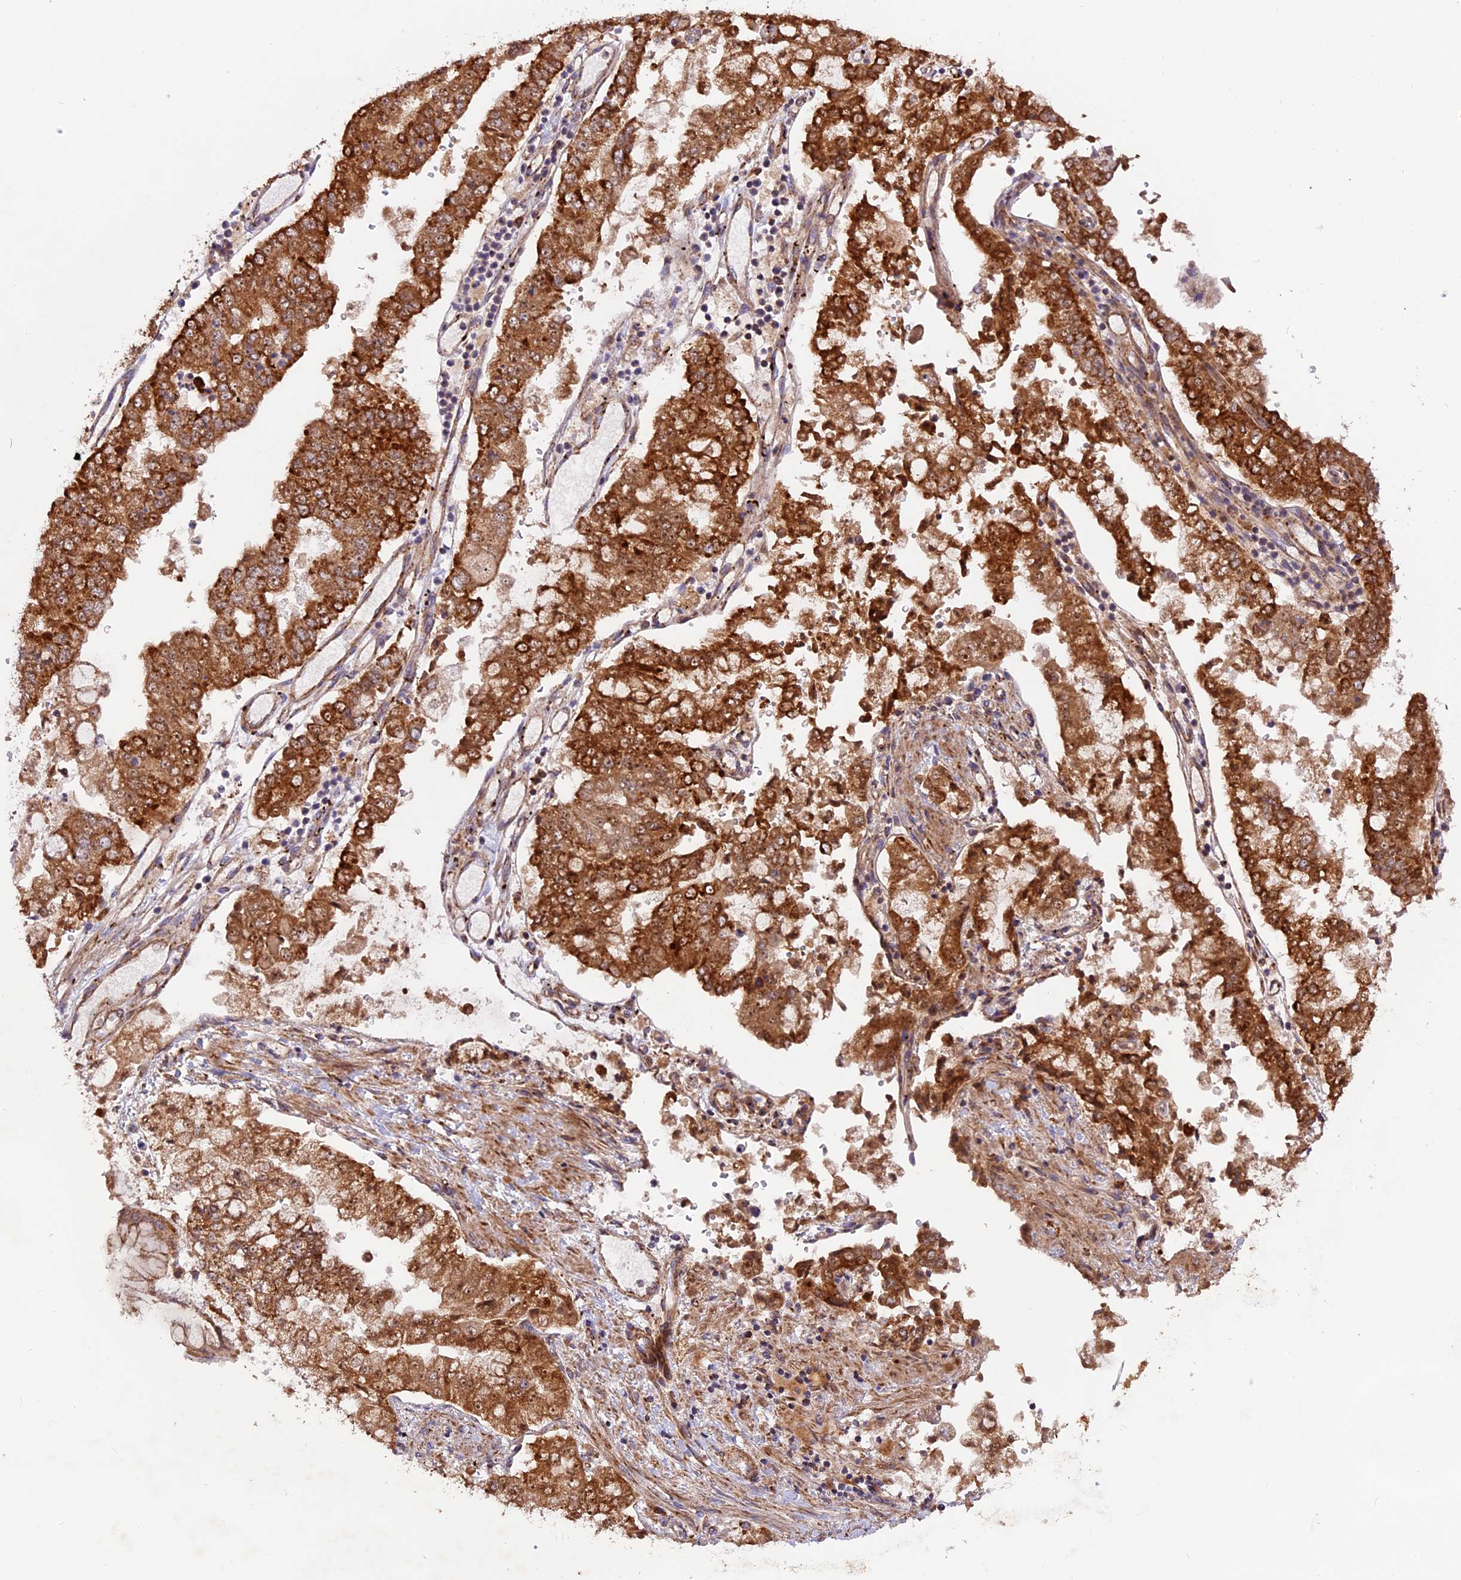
{"staining": {"intensity": "strong", "quantity": "25%-75%", "location": "cytoplasmic/membranous"}, "tissue": "stomach cancer", "cell_type": "Tumor cells", "image_type": "cancer", "snomed": [{"axis": "morphology", "description": "Adenocarcinoma, NOS"}, {"axis": "topography", "description": "Stomach"}], "caption": "Tumor cells show strong cytoplasmic/membranous expression in approximately 25%-75% of cells in stomach cancer (adenocarcinoma).", "gene": "NDUFA8", "patient": {"sex": "male", "age": 76}}